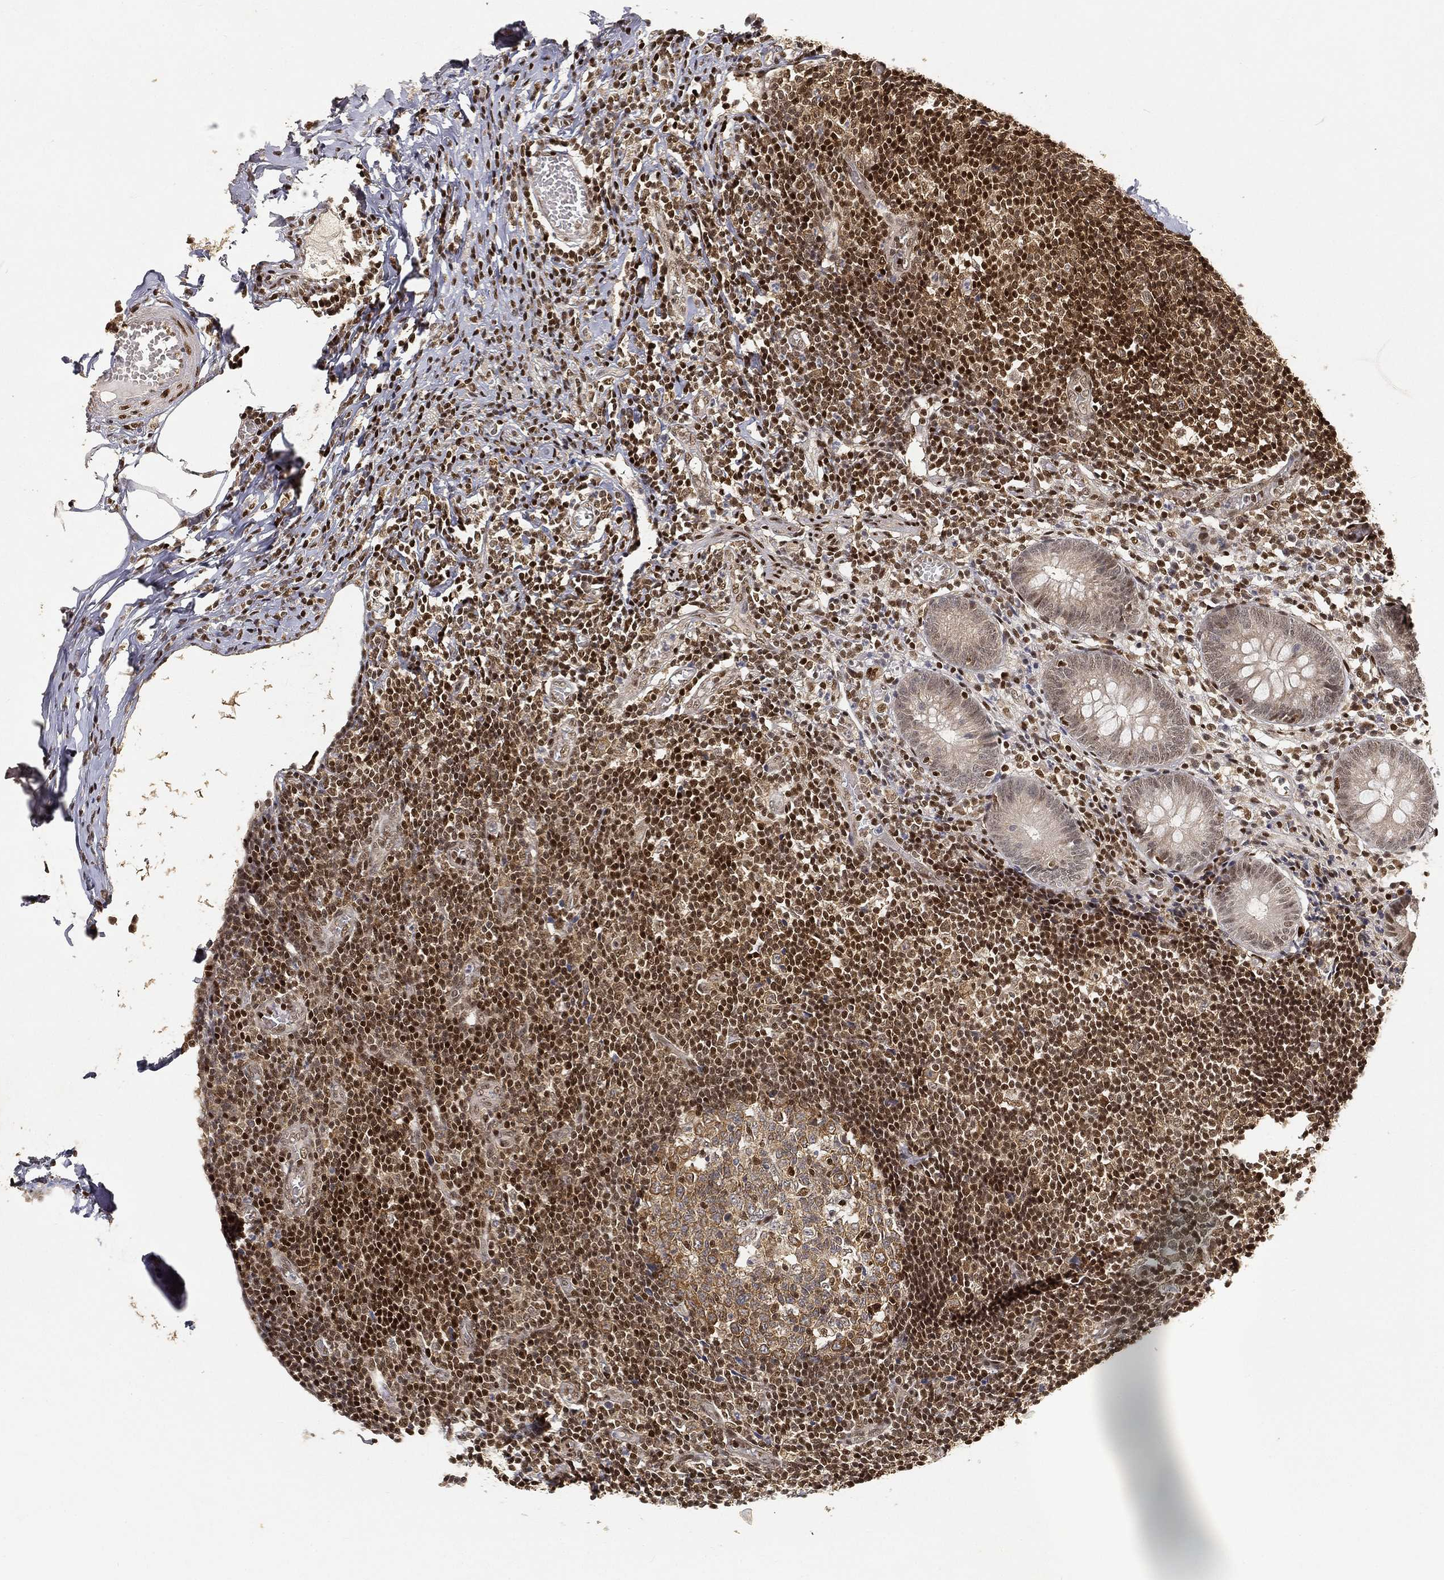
{"staining": {"intensity": "negative", "quantity": "none", "location": "none"}, "tissue": "appendix", "cell_type": "Glandular cells", "image_type": "normal", "snomed": [{"axis": "morphology", "description": "Normal tissue, NOS"}, {"axis": "topography", "description": "Appendix"}], "caption": "Histopathology image shows no protein positivity in glandular cells of unremarkable appendix.", "gene": "CRTC3", "patient": {"sex": "female", "age": 40}}